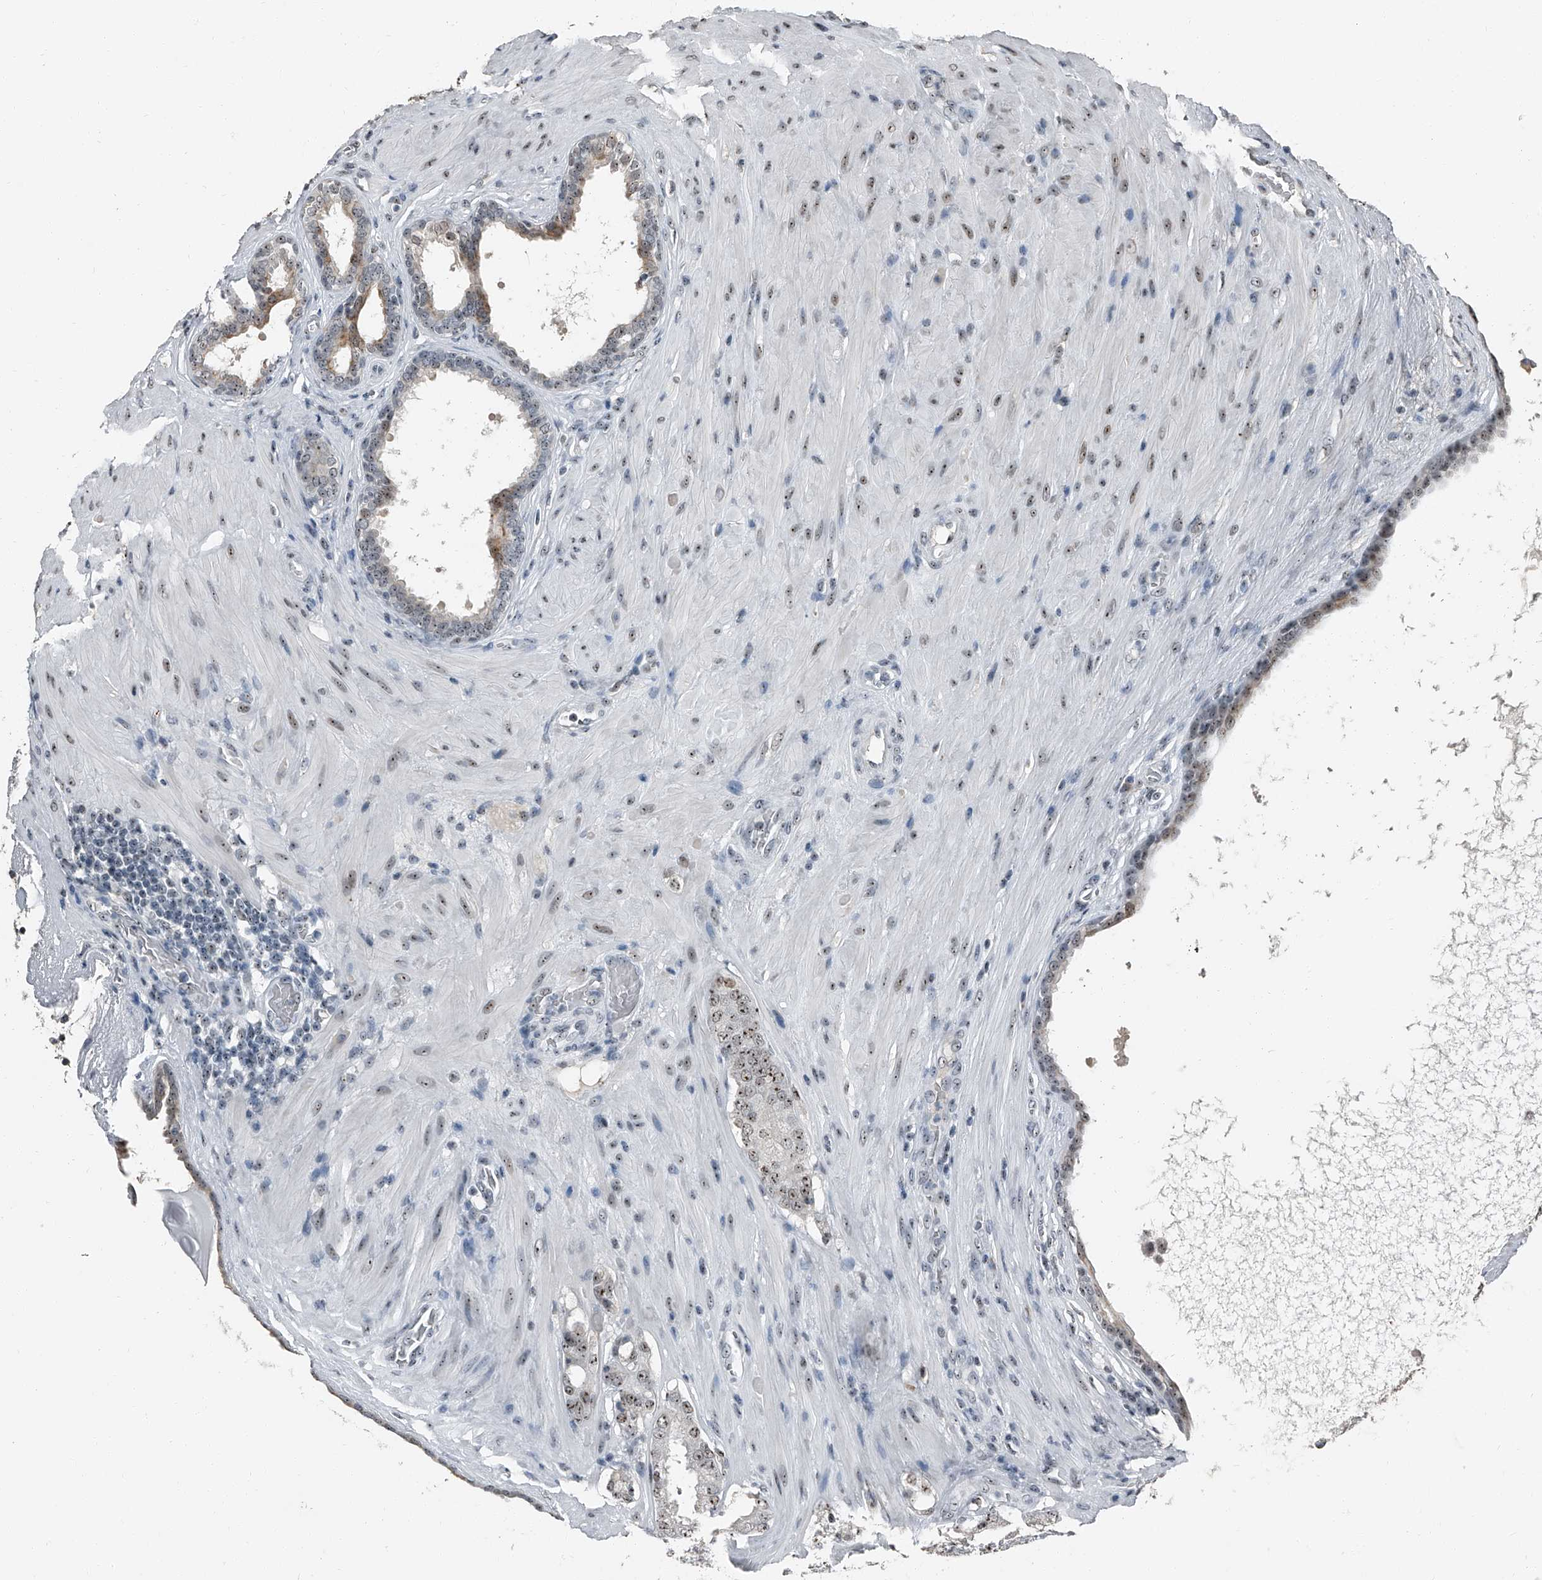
{"staining": {"intensity": "moderate", "quantity": ">75%", "location": "nuclear"}, "tissue": "prostate cancer", "cell_type": "Tumor cells", "image_type": "cancer", "snomed": [{"axis": "morphology", "description": "Adenocarcinoma, Low grade"}, {"axis": "topography", "description": "Prostate"}], "caption": "Immunohistochemical staining of prostate cancer shows medium levels of moderate nuclear positivity in approximately >75% of tumor cells. (brown staining indicates protein expression, while blue staining denotes nuclei).", "gene": "TCOF1", "patient": {"sex": "male", "age": 69}}